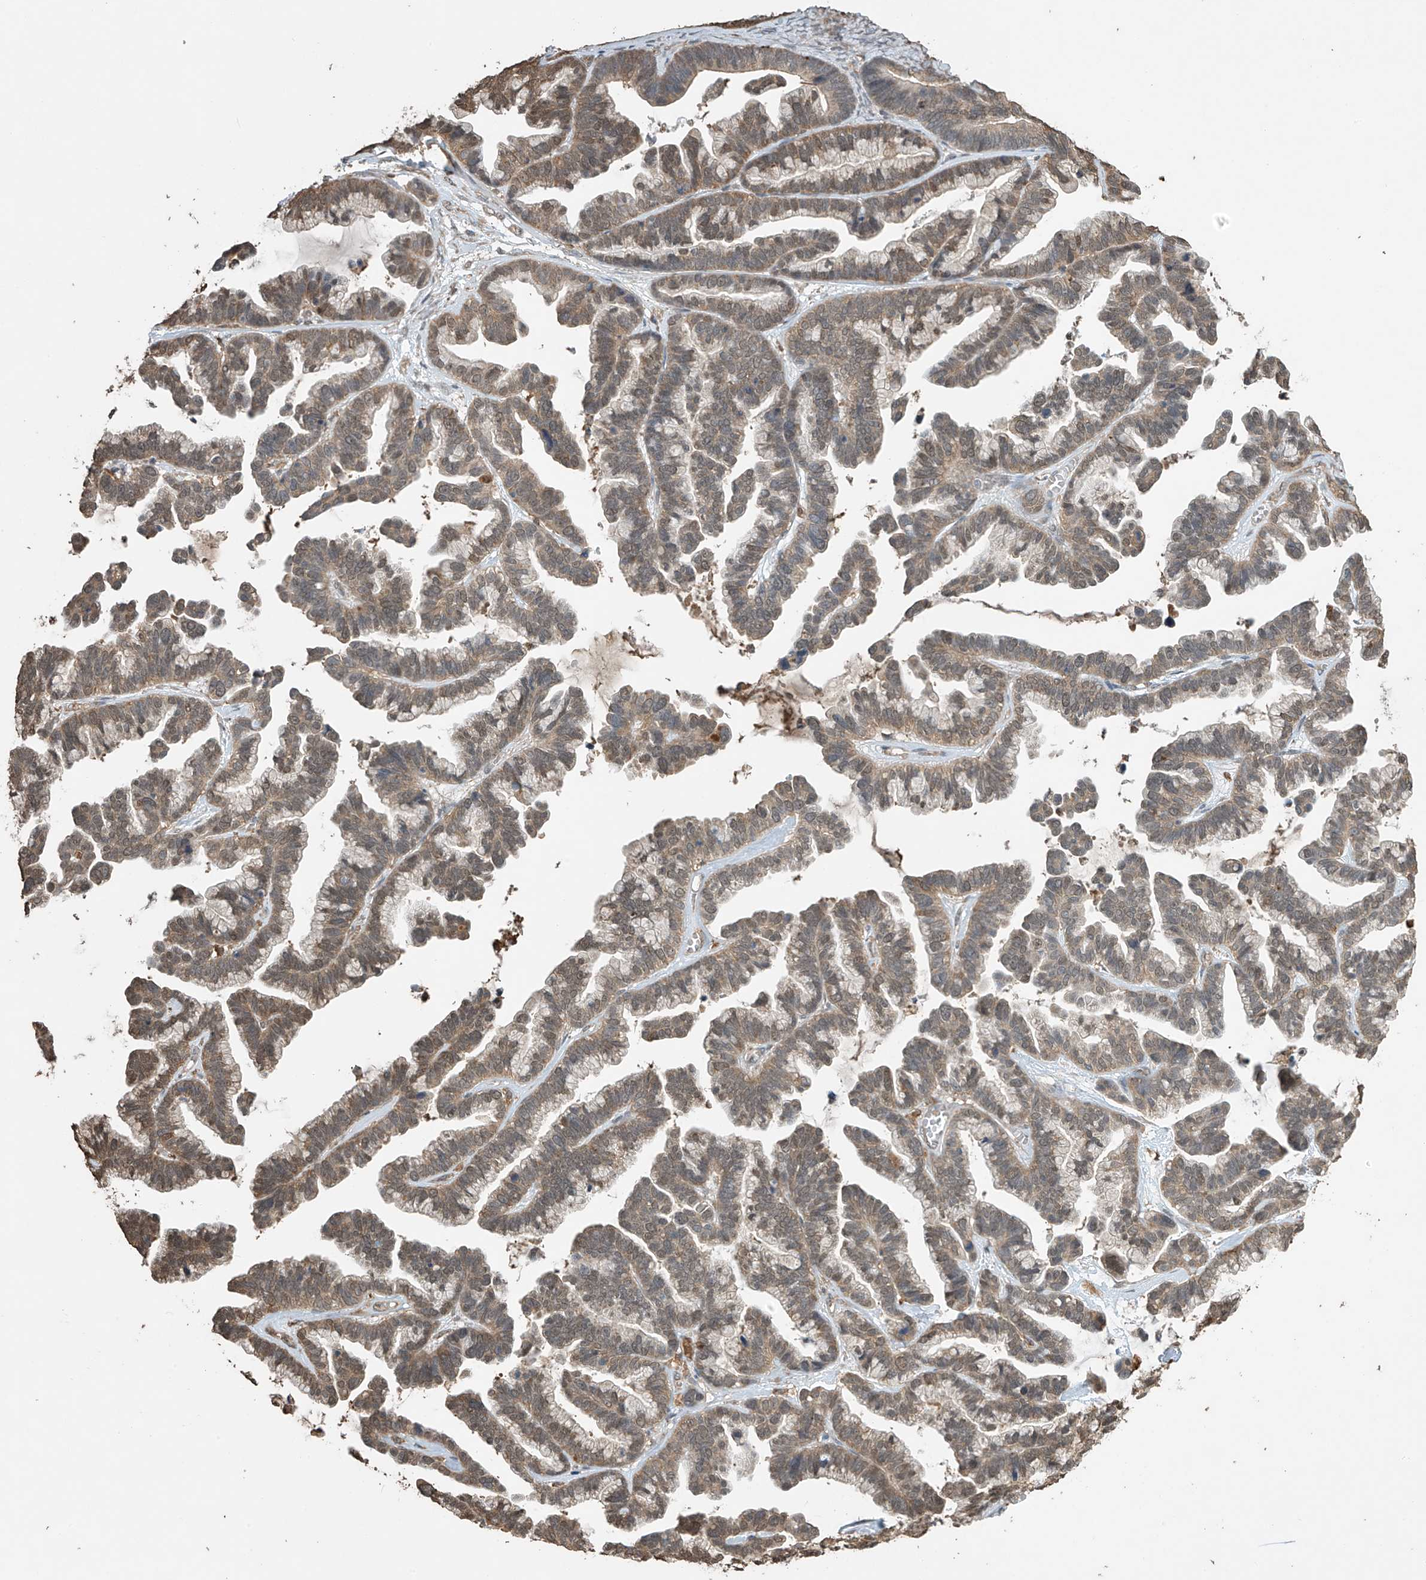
{"staining": {"intensity": "moderate", "quantity": ">75%", "location": "cytoplasmic/membranous,nuclear"}, "tissue": "ovarian cancer", "cell_type": "Tumor cells", "image_type": "cancer", "snomed": [{"axis": "morphology", "description": "Cystadenocarcinoma, serous, NOS"}, {"axis": "topography", "description": "Ovary"}], "caption": "Protein expression analysis of ovarian cancer (serous cystadenocarcinoma) demonstrates moderate cytoplasmic/membranous and nuclear staining in approximately >75% of tumor cells. (Stains: DAB in brown, nuclei in blue, Microscopy: brightfield microscopy at high magnification).", "gene": "SLFN14", "patient": {"sex": "female", "age": 56}}